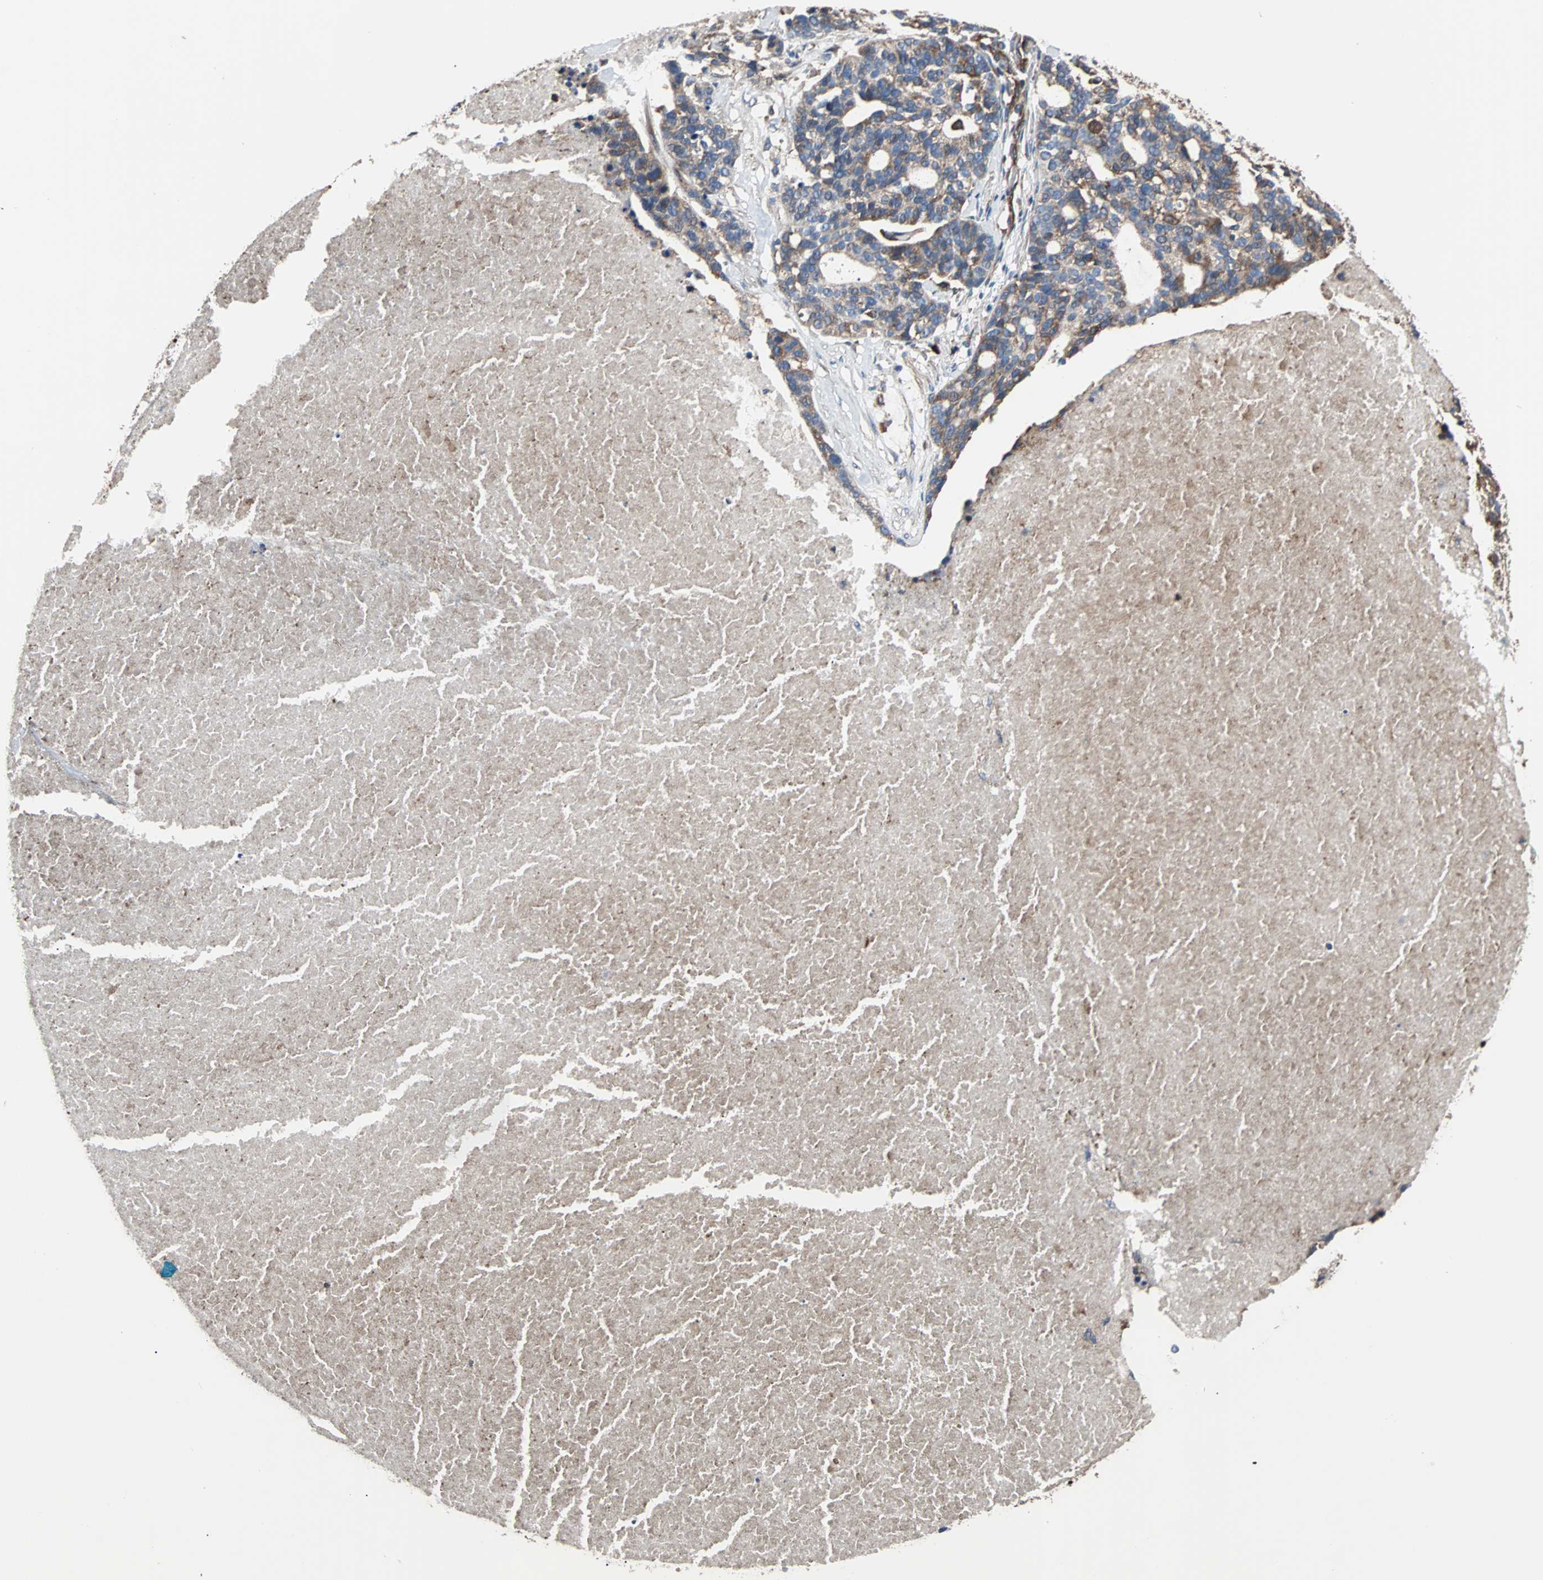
{"staining": {"intensity": "weak", "quantity": ">75%", "location": "cytoplasmic/membranous"}, "tissue": "ovarian cancer", "cell_type": "Tumor cells", "image_type": "cancer", "snomed": [{"axis": "morphology", "description": "Cystadenocarcinoma, serous, NOS"}, {"axis": "topography", "description": "Ovary"}], "caption": "Ovarian serous cystadenocarcinoma stained with a brown dye reveals weak cytoplasmic/membranous positive expression in about >75% of tumor cells.", "gene": "PLCG2", "patient": {"sex": "female", "age": 59}}